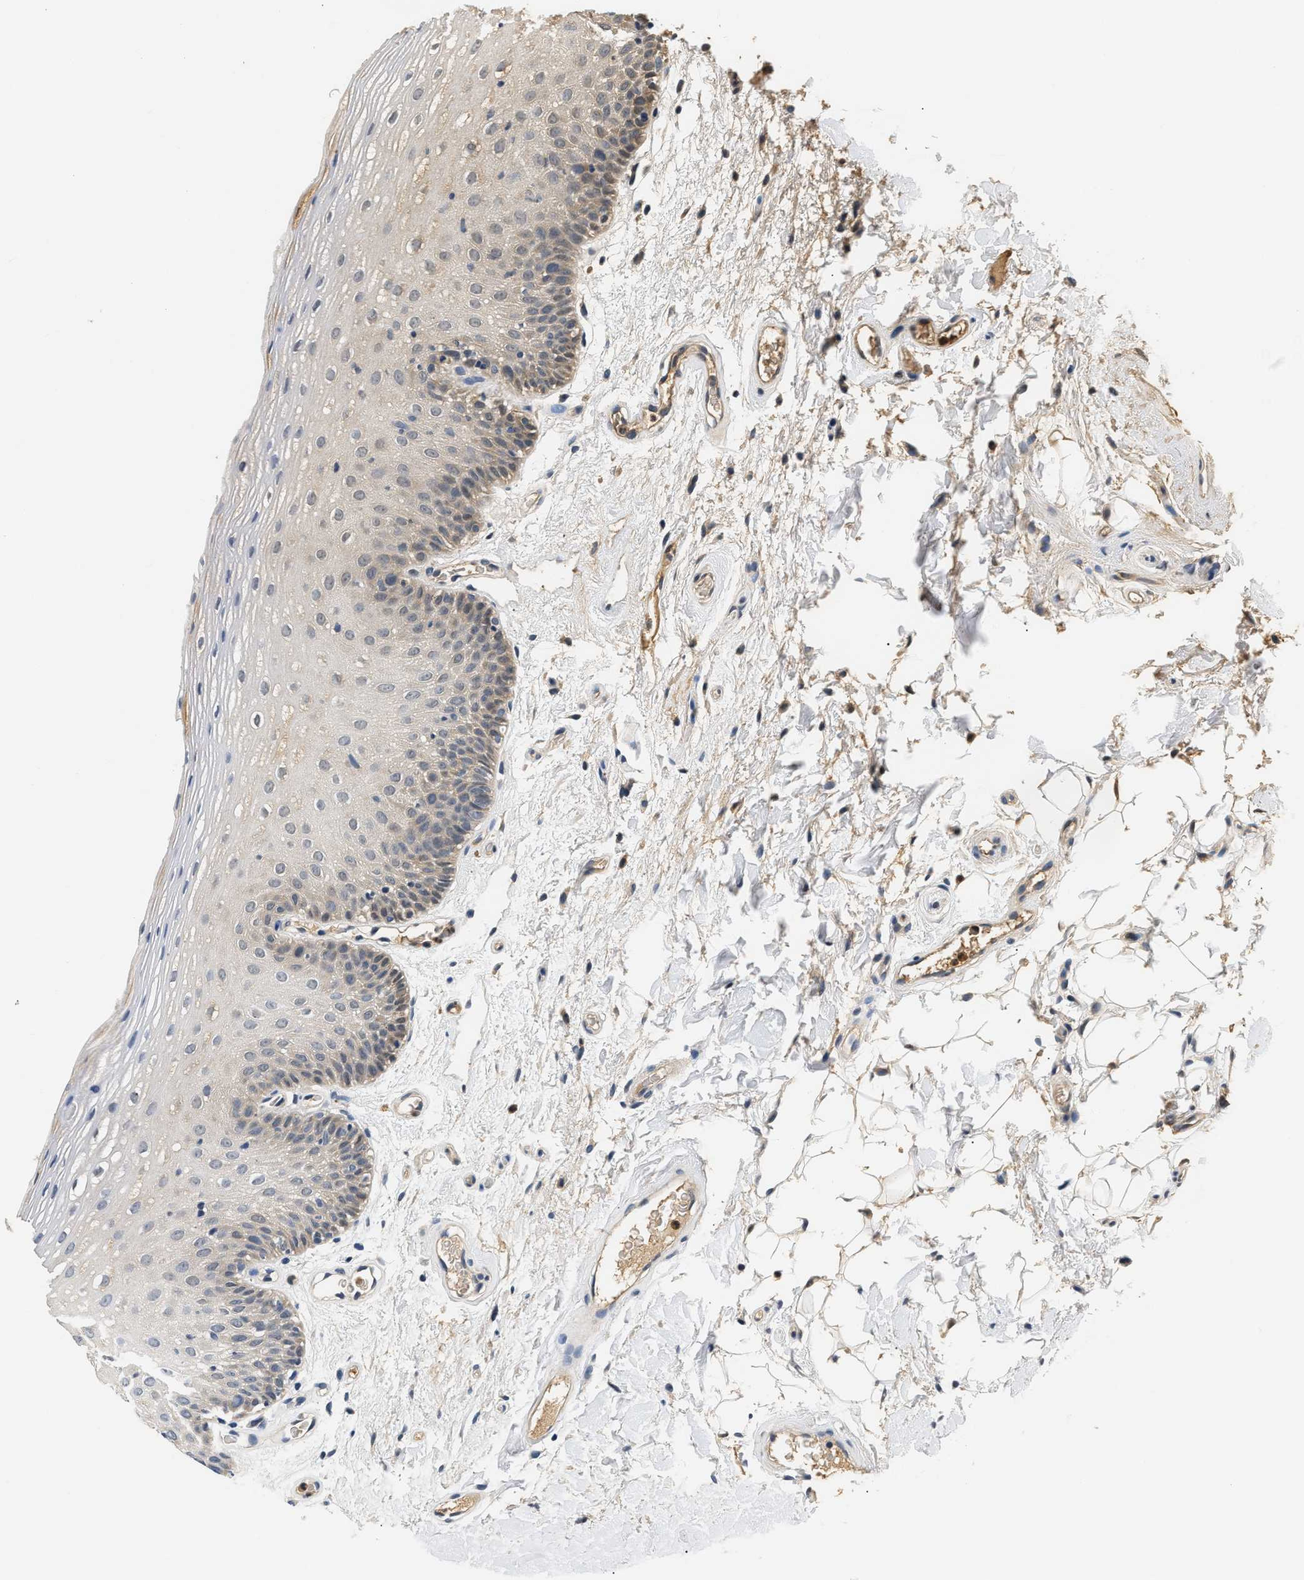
{"staining": {"intensity": "weak", "quantity": "<25%", "location": "cytoplasmic/membranous"}, "tissue": "oral mucosa", "cell_type": "Squamous epithelial cells", "image_type": "normal", "snomed": [{"axis": "morphology", "description": "Normal tissue, NOS"}, {"axis": "morphology", "description": "Squamous cell carcinoma, NOS"}, {"axis": "topography", "description": "Oral tissue"}, {"axis": "topography", "description": "Head-Neck"}], "caption": "This is a histopathology image of immunohistochemistry staining of benign oral mucosa, which shows no positivity in squamous epithelial cells. The staining was performed using DAB (3,3'-diaminobenzidine) to visualize the protein expression in brown, while the nuclei were stained in blue with hematoxylin (Magnification: 20x).", "gene": "GPI", "patient": {"sex": "male", "age": 71}}